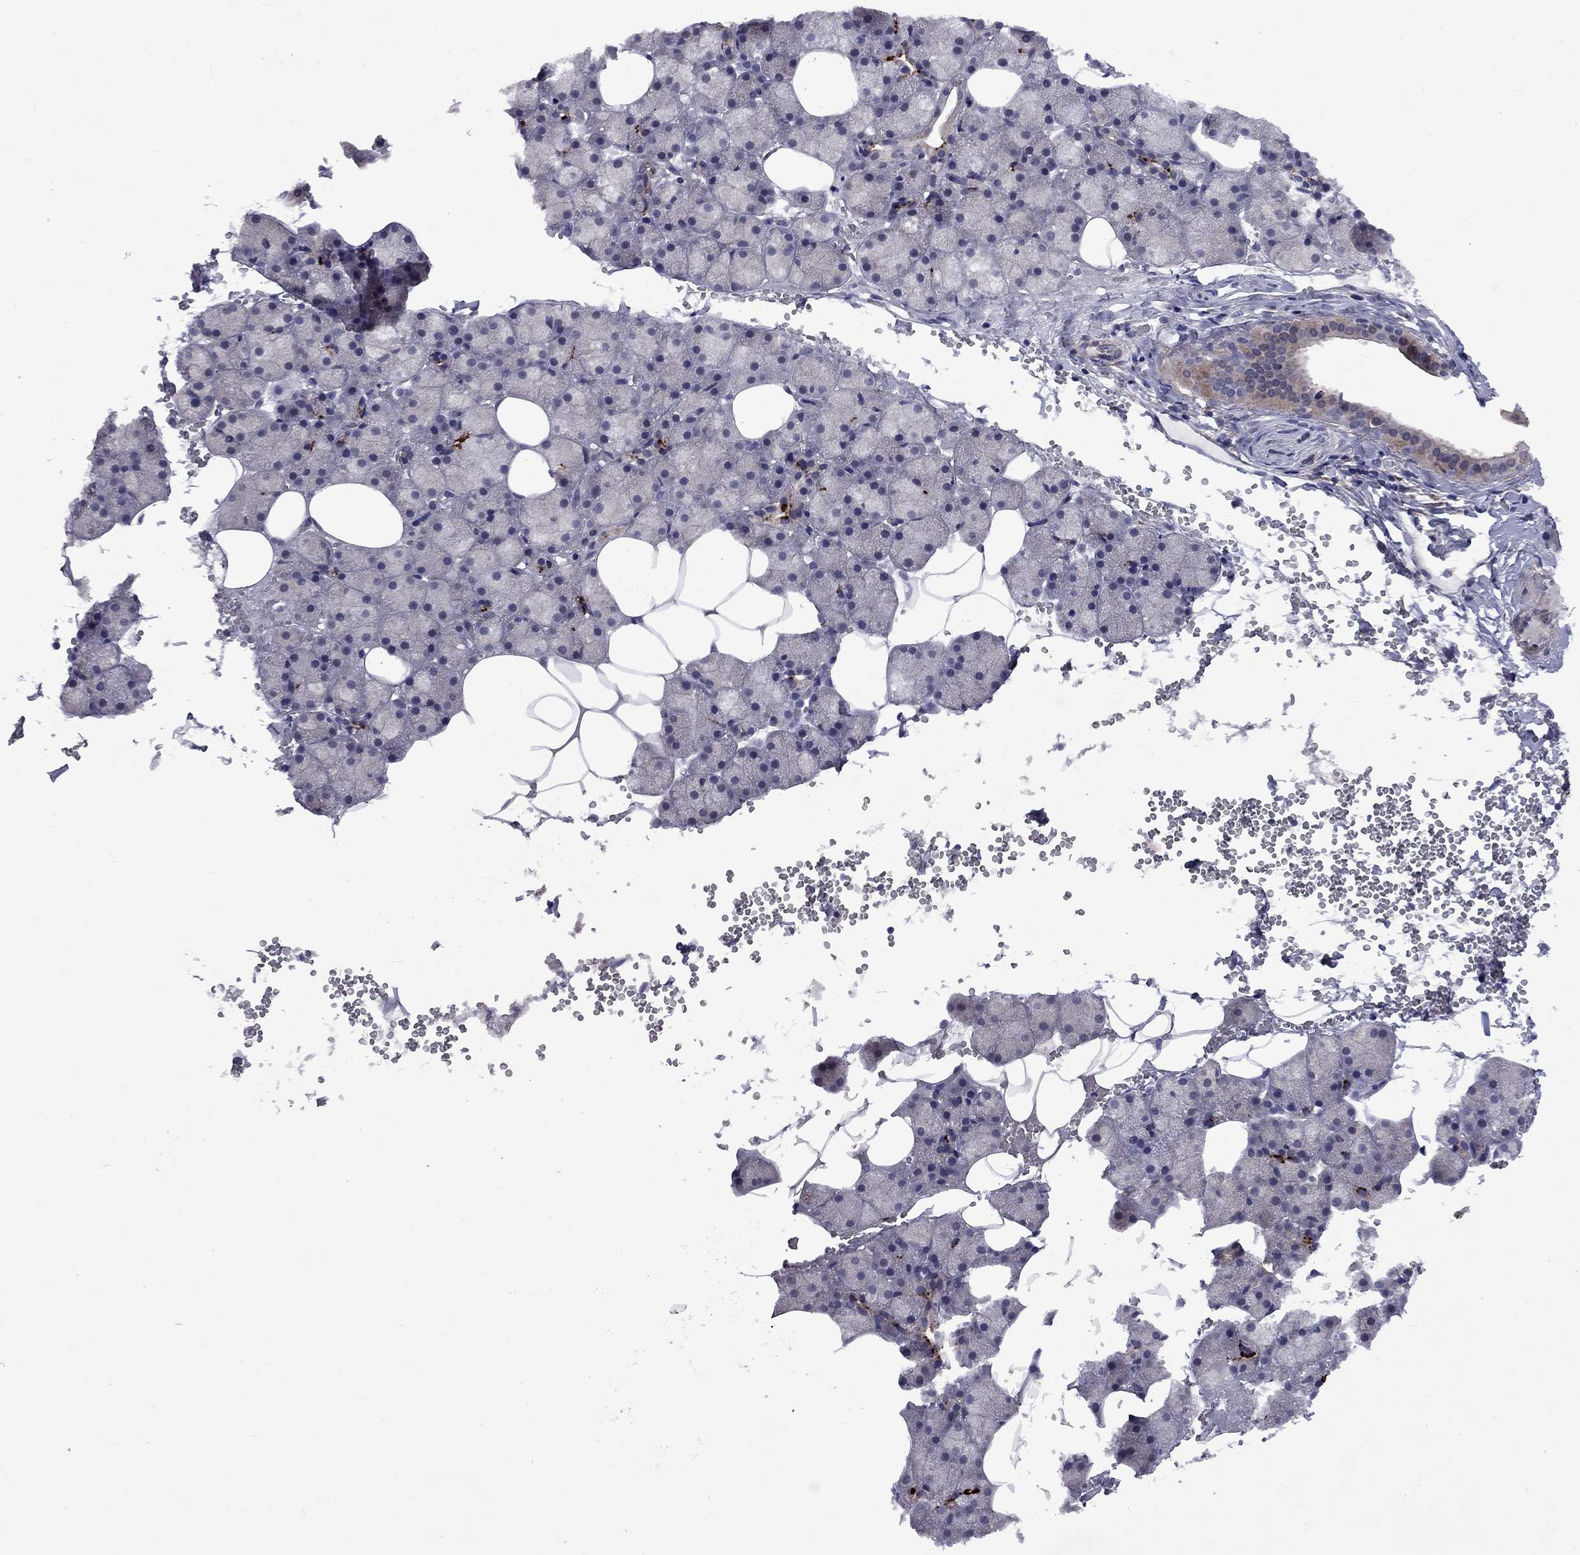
{"staining": {"intensity": "moderate", "quantity": "<25%", "location": "cytoplasmic/membranous"}, "tissue": "salivary gland", "cell_type": "Glandular cells", "image_type": "normal", "snomed": [{"axis": "morphology", "description": "Normal tissue, NOS"}, {"axis": "topography", "description": "Salivary gland"}], "caption": "High-power microscopy captured an immunohistochemistry (IHC) micrograph of benign salivary gland, revealing moderate cytoplasmic/membranous expression in about <25% of glandular cells. The protein is stained brown, and the nuclei are stained in blue (DAB (3,3'-diaminobenzidine) IHC with brightfield microscopy, high magnification).", "gene": "SNTA1", "patient": {"sex": "male", "age": 38}}